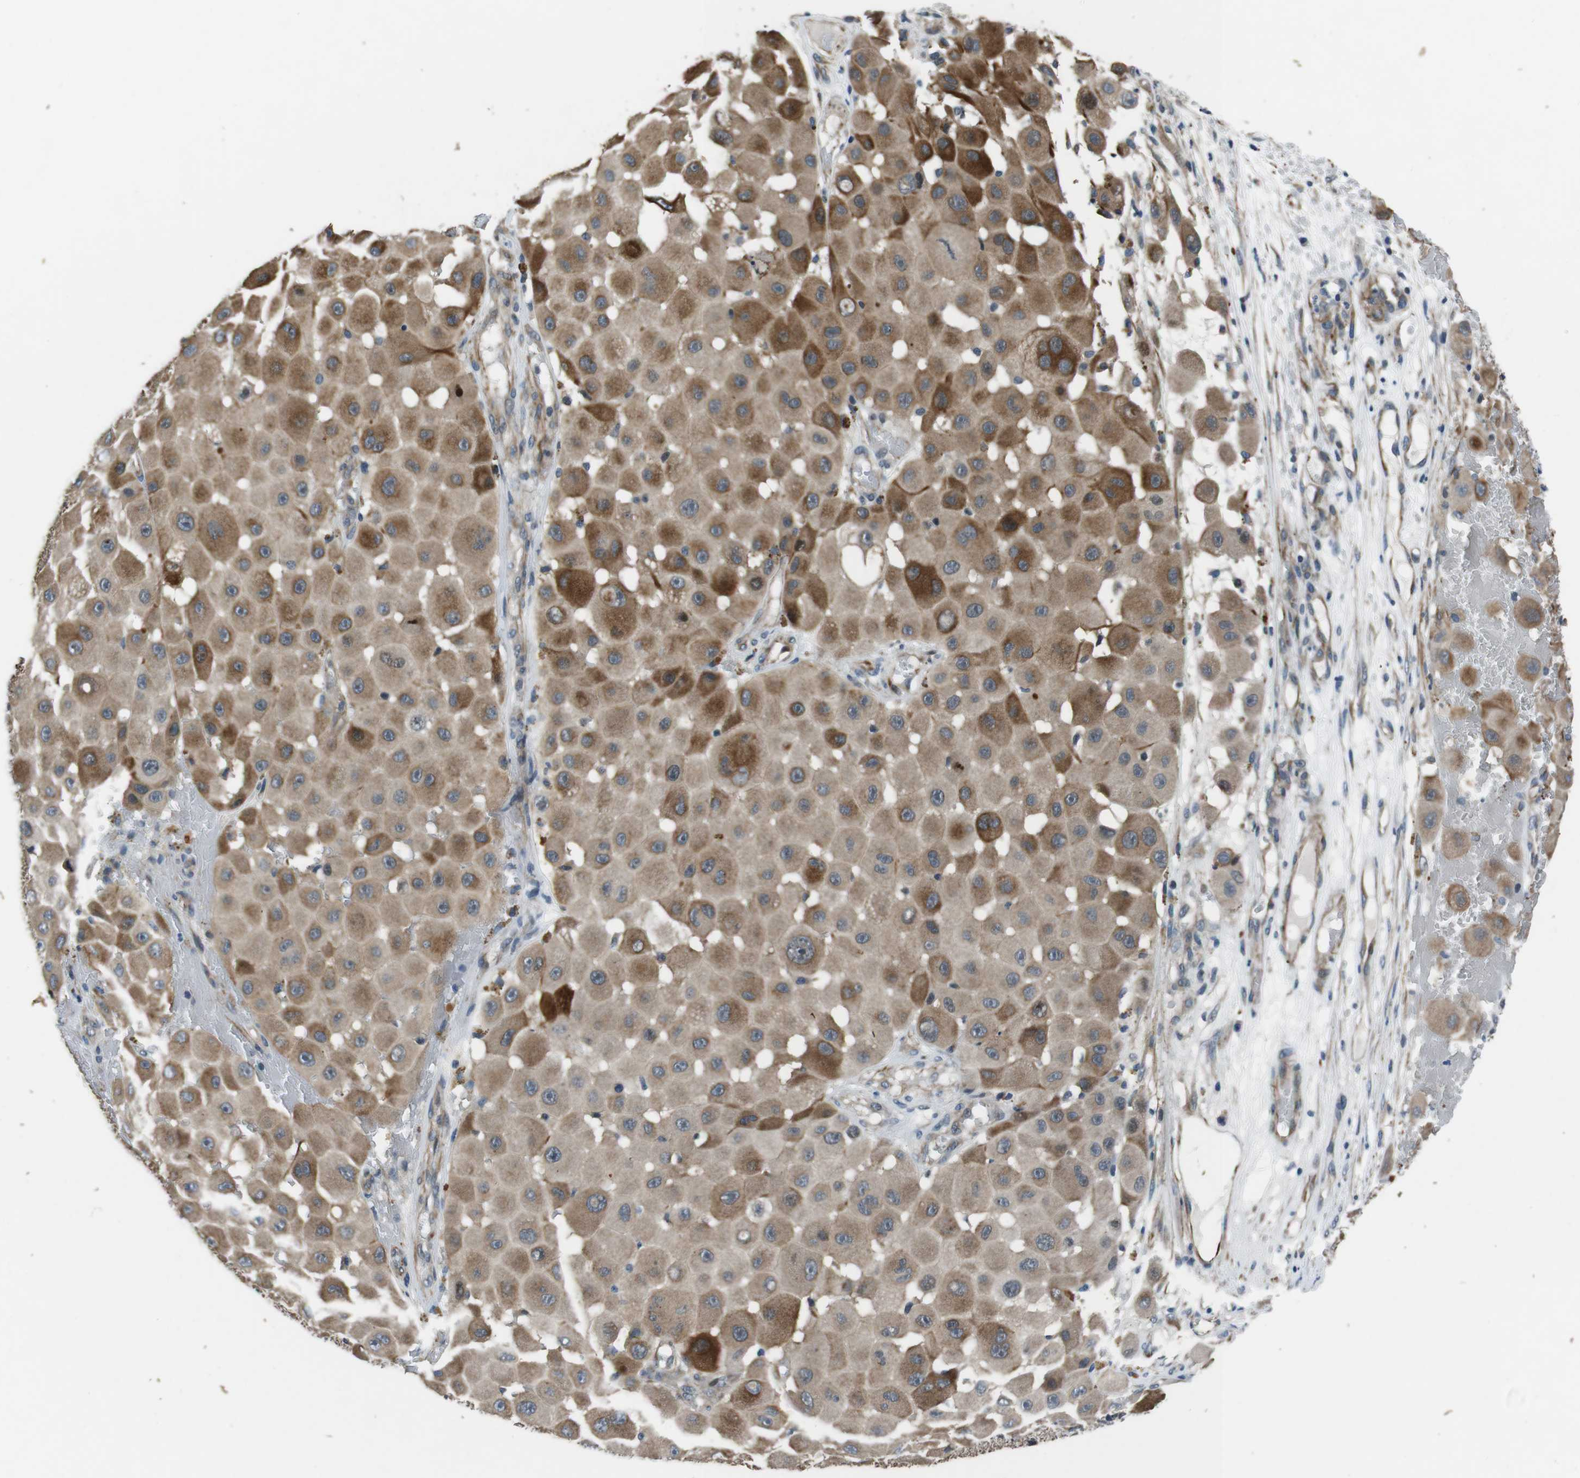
{"staining": {"intensity": "moderate", "quantity": "25%-75%", "location": "cytoplasmic/membranous"}, "tissue": "melanoma", "cell_type": "Tumor cells", "image_type": "cancer", "snomed": [{"axis": "morphology", "description": "Malignant melanoma, NOS"}, {"axis": "topography", "description": "Skin"}], "caption": "Immunohistochemistry (IHC) image of neoplastic tissue: malignant melanoma stained using immunohistochemistry displays medium levels of moderate protein expression localized specifically in the cytoplasmic/membranous of tumor cells, appearing as a cytoplasmic/membranous brown color.", "gene": "LRRC49", "patient": {"sex": "female", "age": 81}}